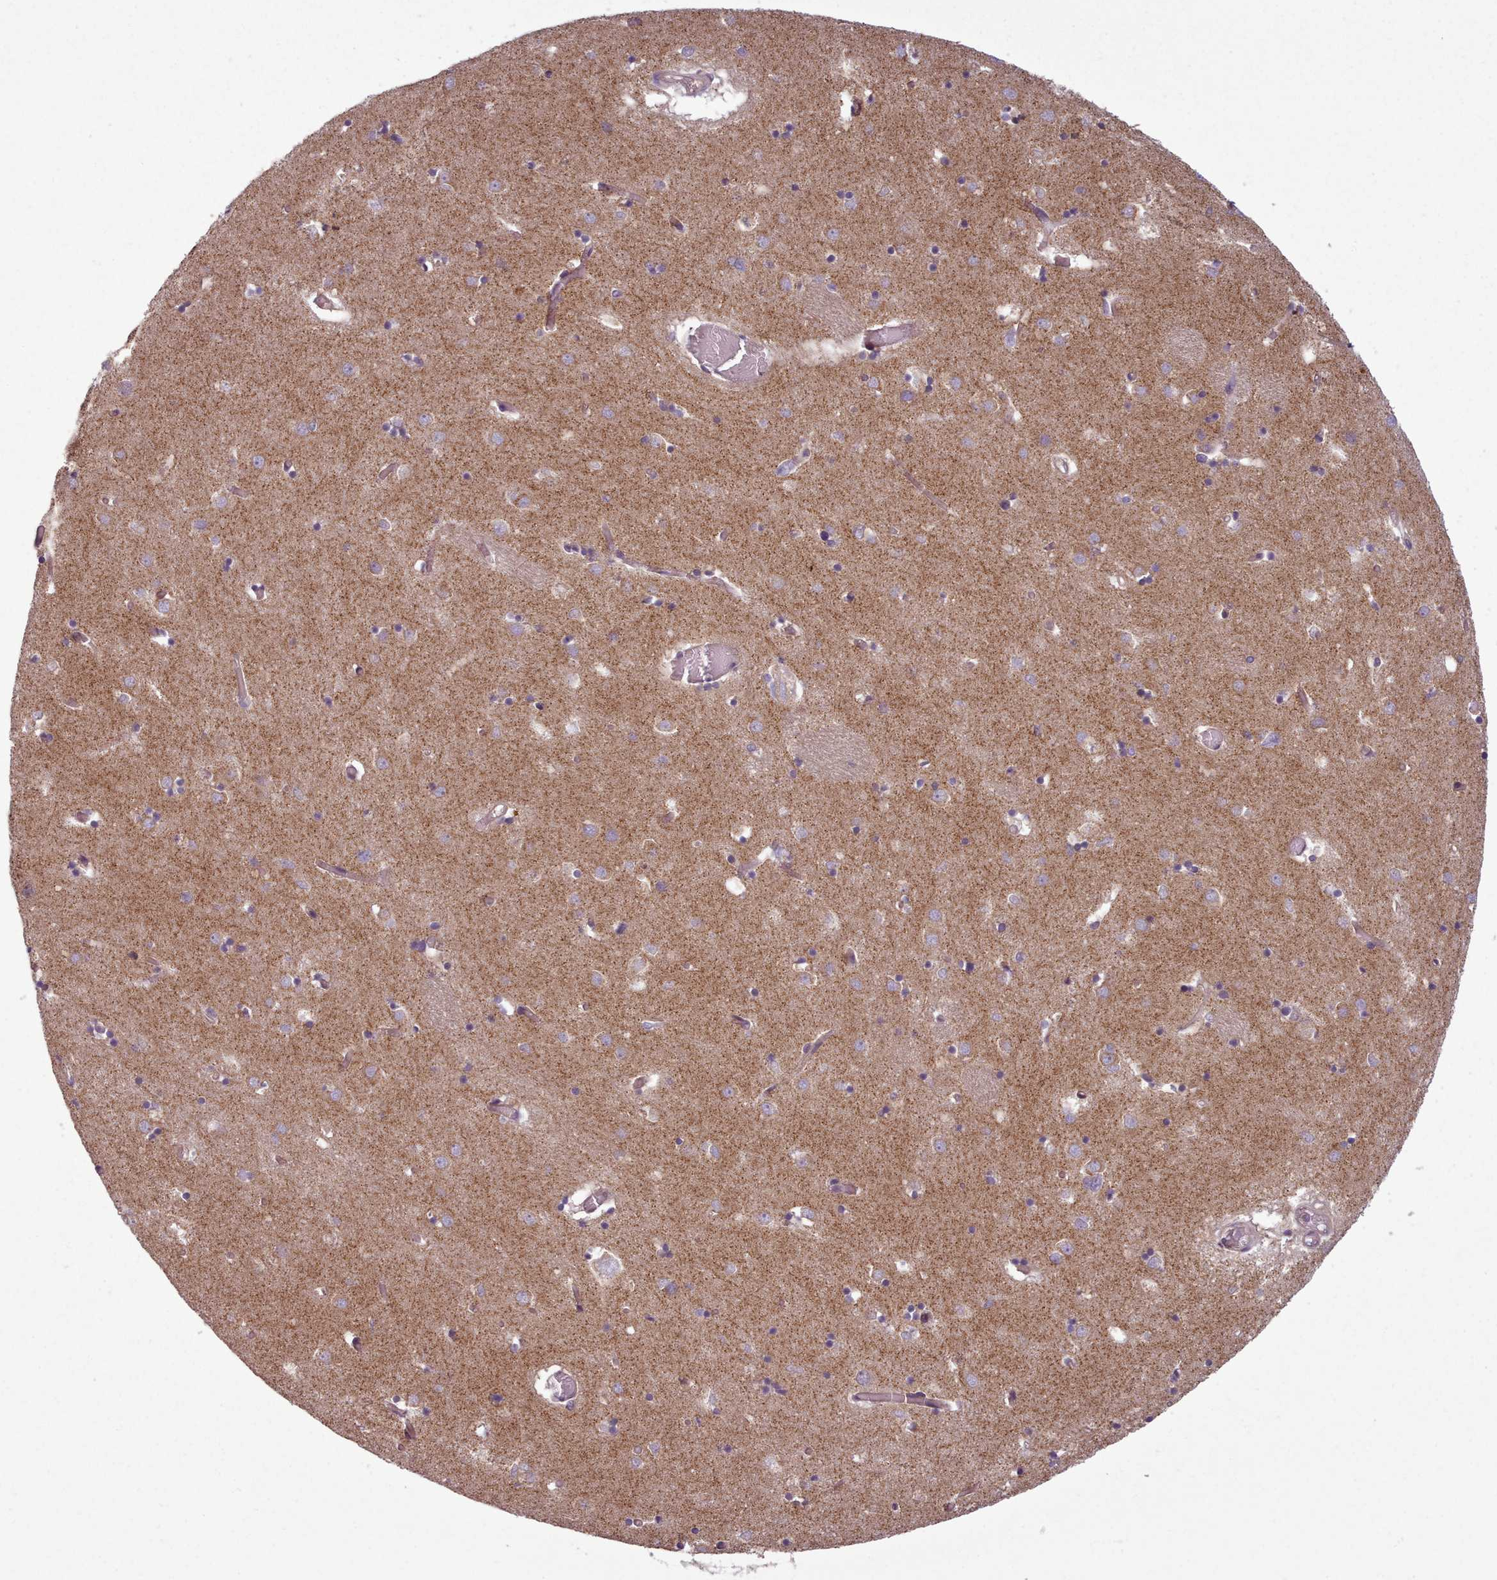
{"staining": {"intensity": "negative", "quantity": "none", "location": "none"}, "tissue": "caudate", "cell_type": "Glial cells", "image_type": "normal", "snomed": [{"axis": "morphology", "description": "Normal tissue, NOS"}, {"axis": "topography", "description": "Lateral ventricle wall"}], "caption": "Immunohistochemical staining of unremarkable human caudate demonstrates no significant expression in glial cells. The staining was performed using DAB to visualize the protein expression in brown, while the nuclei were stained in blue with hematoxylin (Magnification: 20x).", "gene": "NT5DC2", "patient": {"sex": "male", "age": 70}}